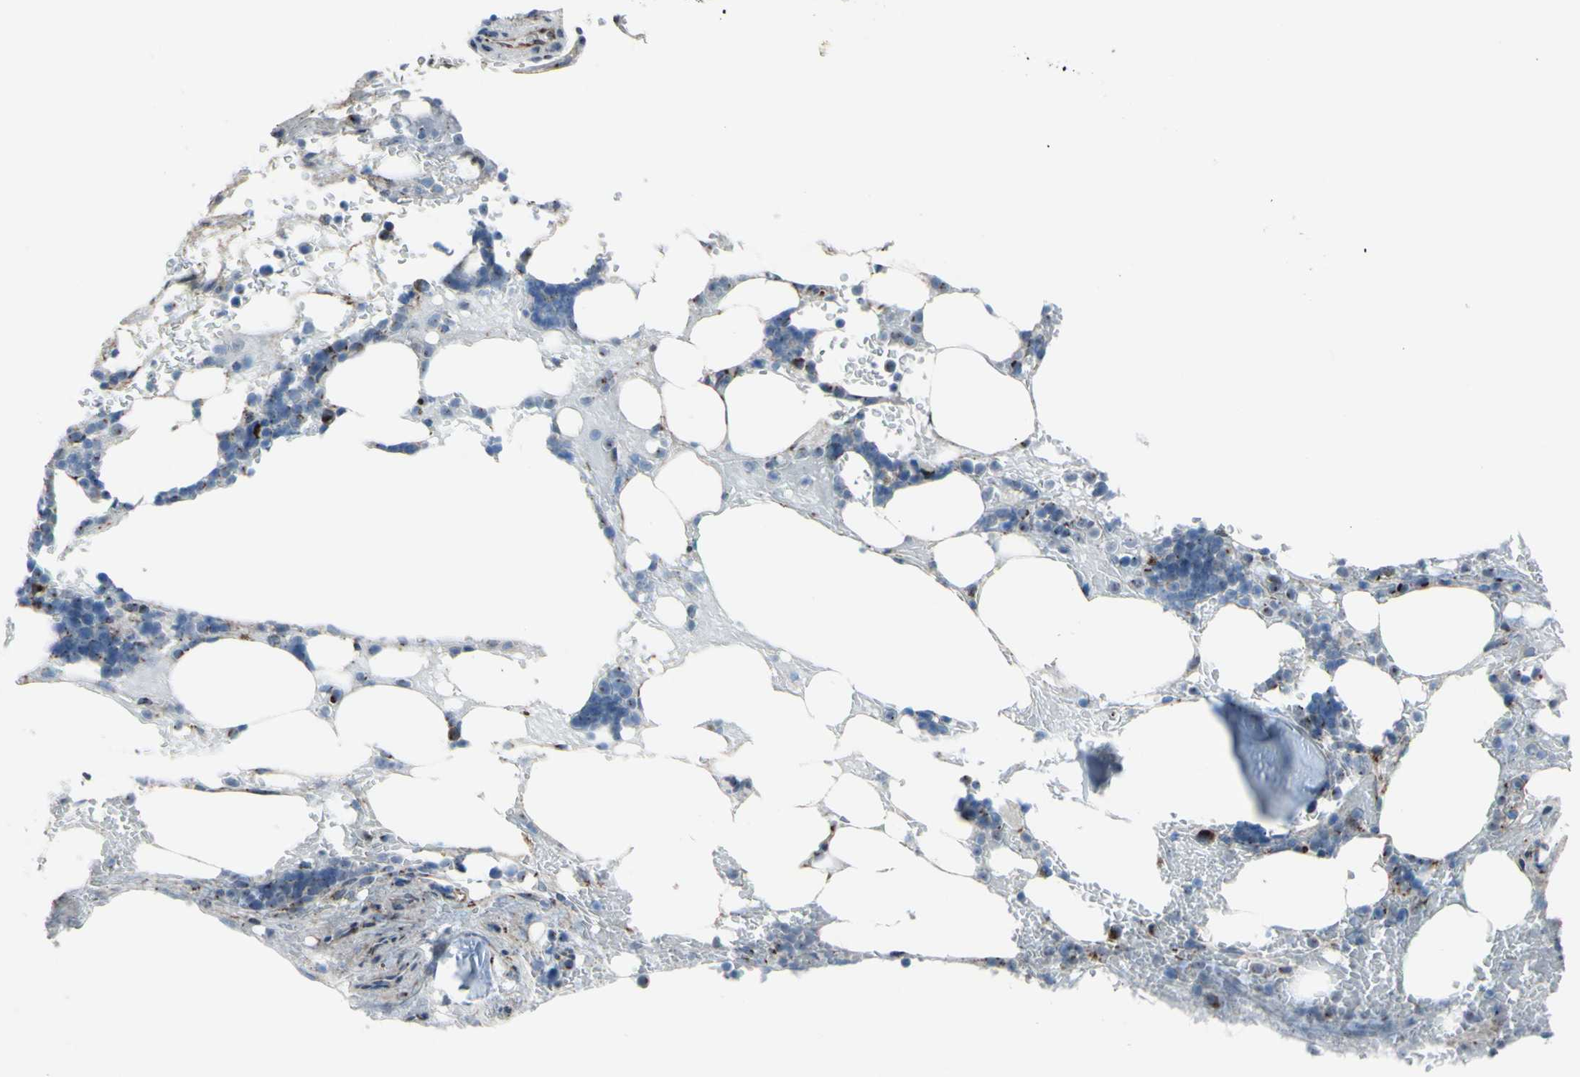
{"staining": {"intensity": "strong", "quantity": "<25%", "location": "cytoplasmic/membranous"}, "tissue": "bone marrow", "cell_type": "Hematopoietic cells", "image_type": "normal", "snomed": [{"axis": "morphology", "description": "Normal tissue, NOS"}, {"axis": "topography", "description": "Bone marrow"}], "caption": "Unremarkable bone marrow reveals strong cytoplasmic/membranous positivity in about <25% of hematopoietic cells (DAB (3,3'-diaminobenzidine) IHC with brightfield microscopy, high magnification)..", "gene": "GLG1", "patient": {"sex": "female", "age": 73}}